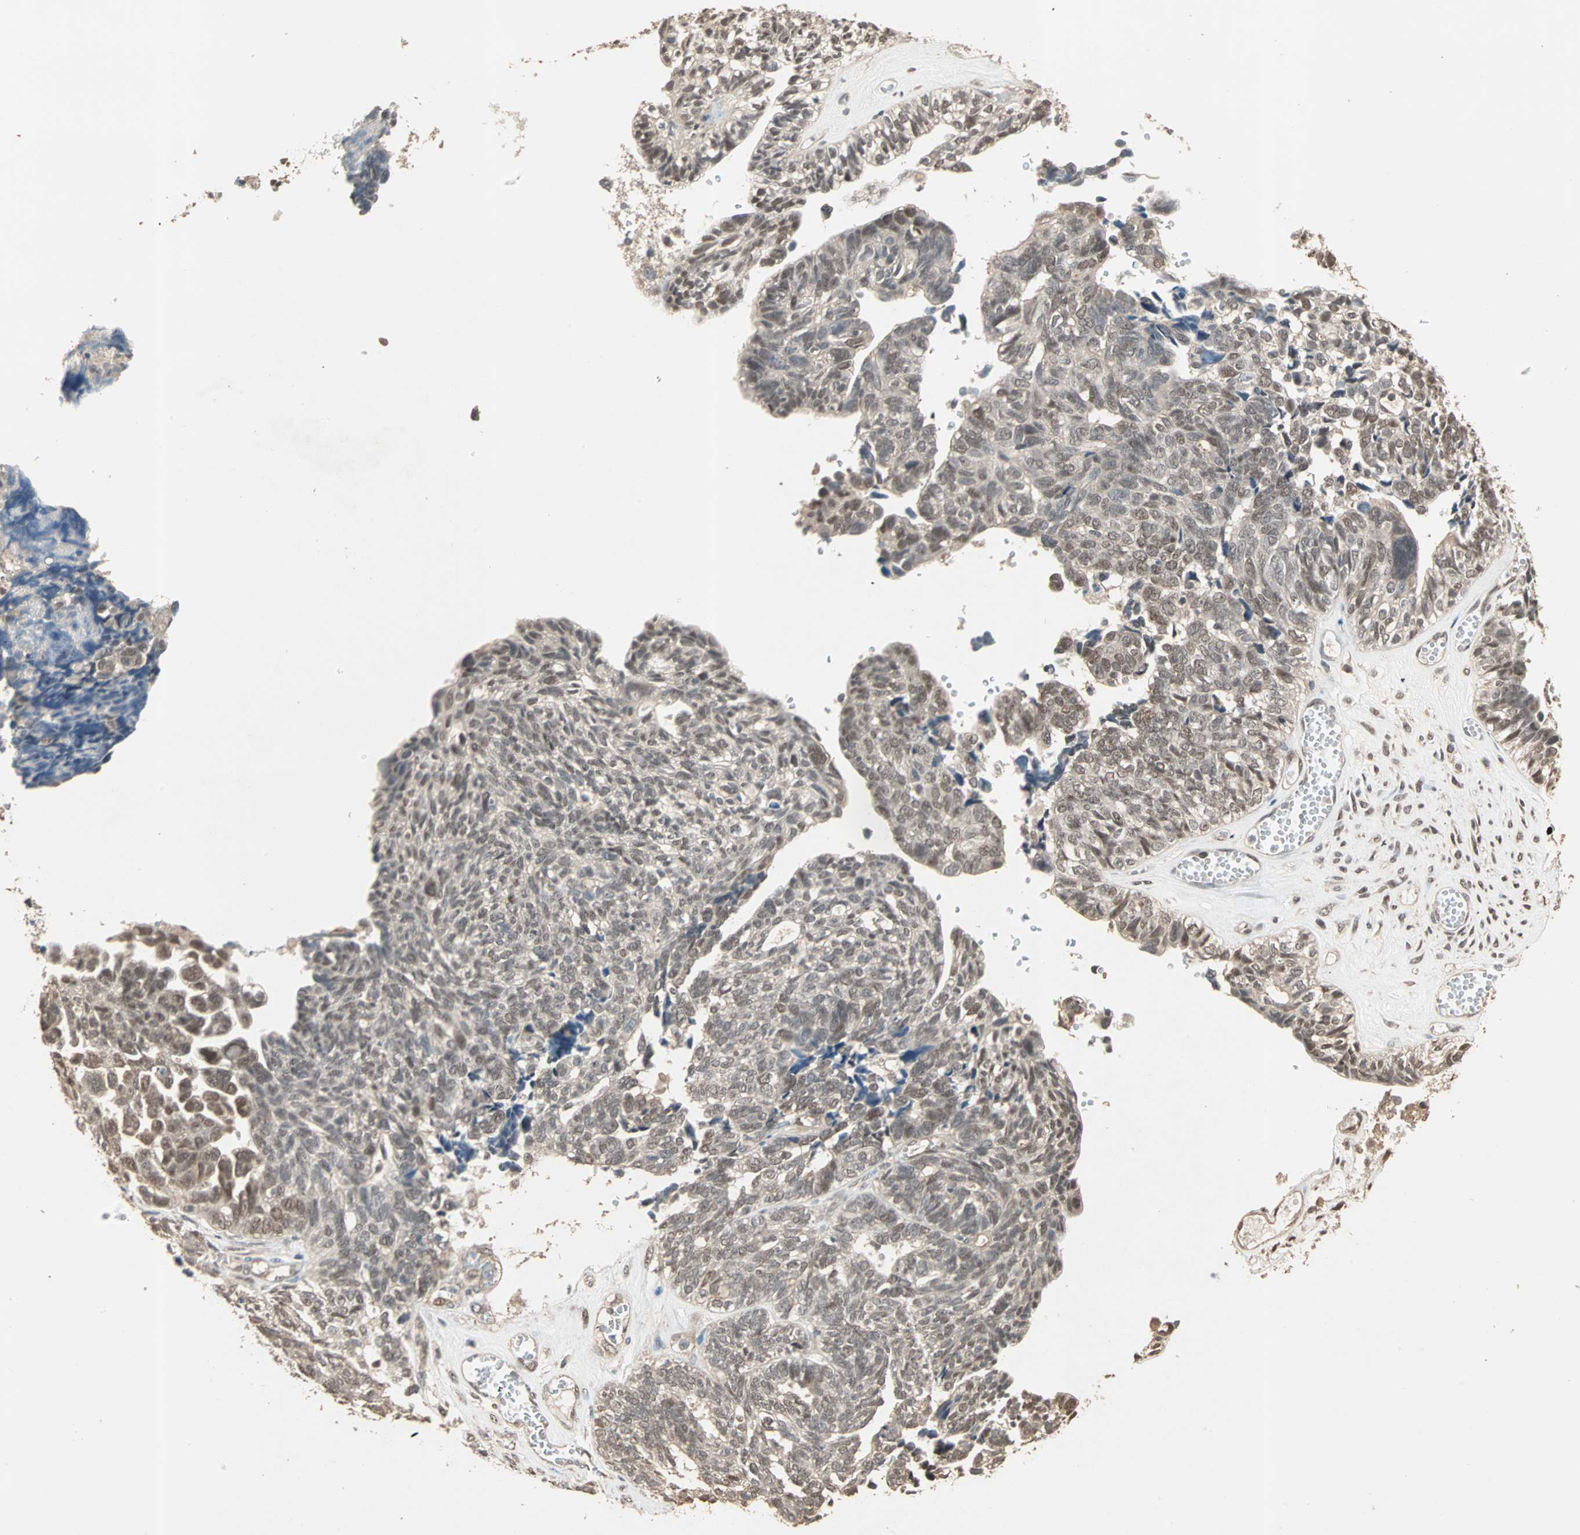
{"staining": {"intensity": "moderate", "quantity": ">75%", "location": "cytoplasmic/membranous,nuclear"}, "tissue": "ovarian cancer", "cell_type": "Tumor cells", "image_type": "cancer", "snomed": [{"axis": "morphology", "description": "Cystadenocarcinoma, serous, NOS"}, {"axis": "topography", "description": "Ovary"}], "caption": "Immunohistochemistry (IHC) micrograph of neoplastic tissue: human ovarian serous cystadenocarcinoma stained using immunohistochemistry (IHC) displays medium levels of moderate protein expression localized specifically in the cytoplasmic/membranous and nuclear of tumor cells, appearing as a cytoplasmic/membranous and nuclear brown color.", "gene": "ZBTB33", "patient": {"sex": "female", "age": 79}}